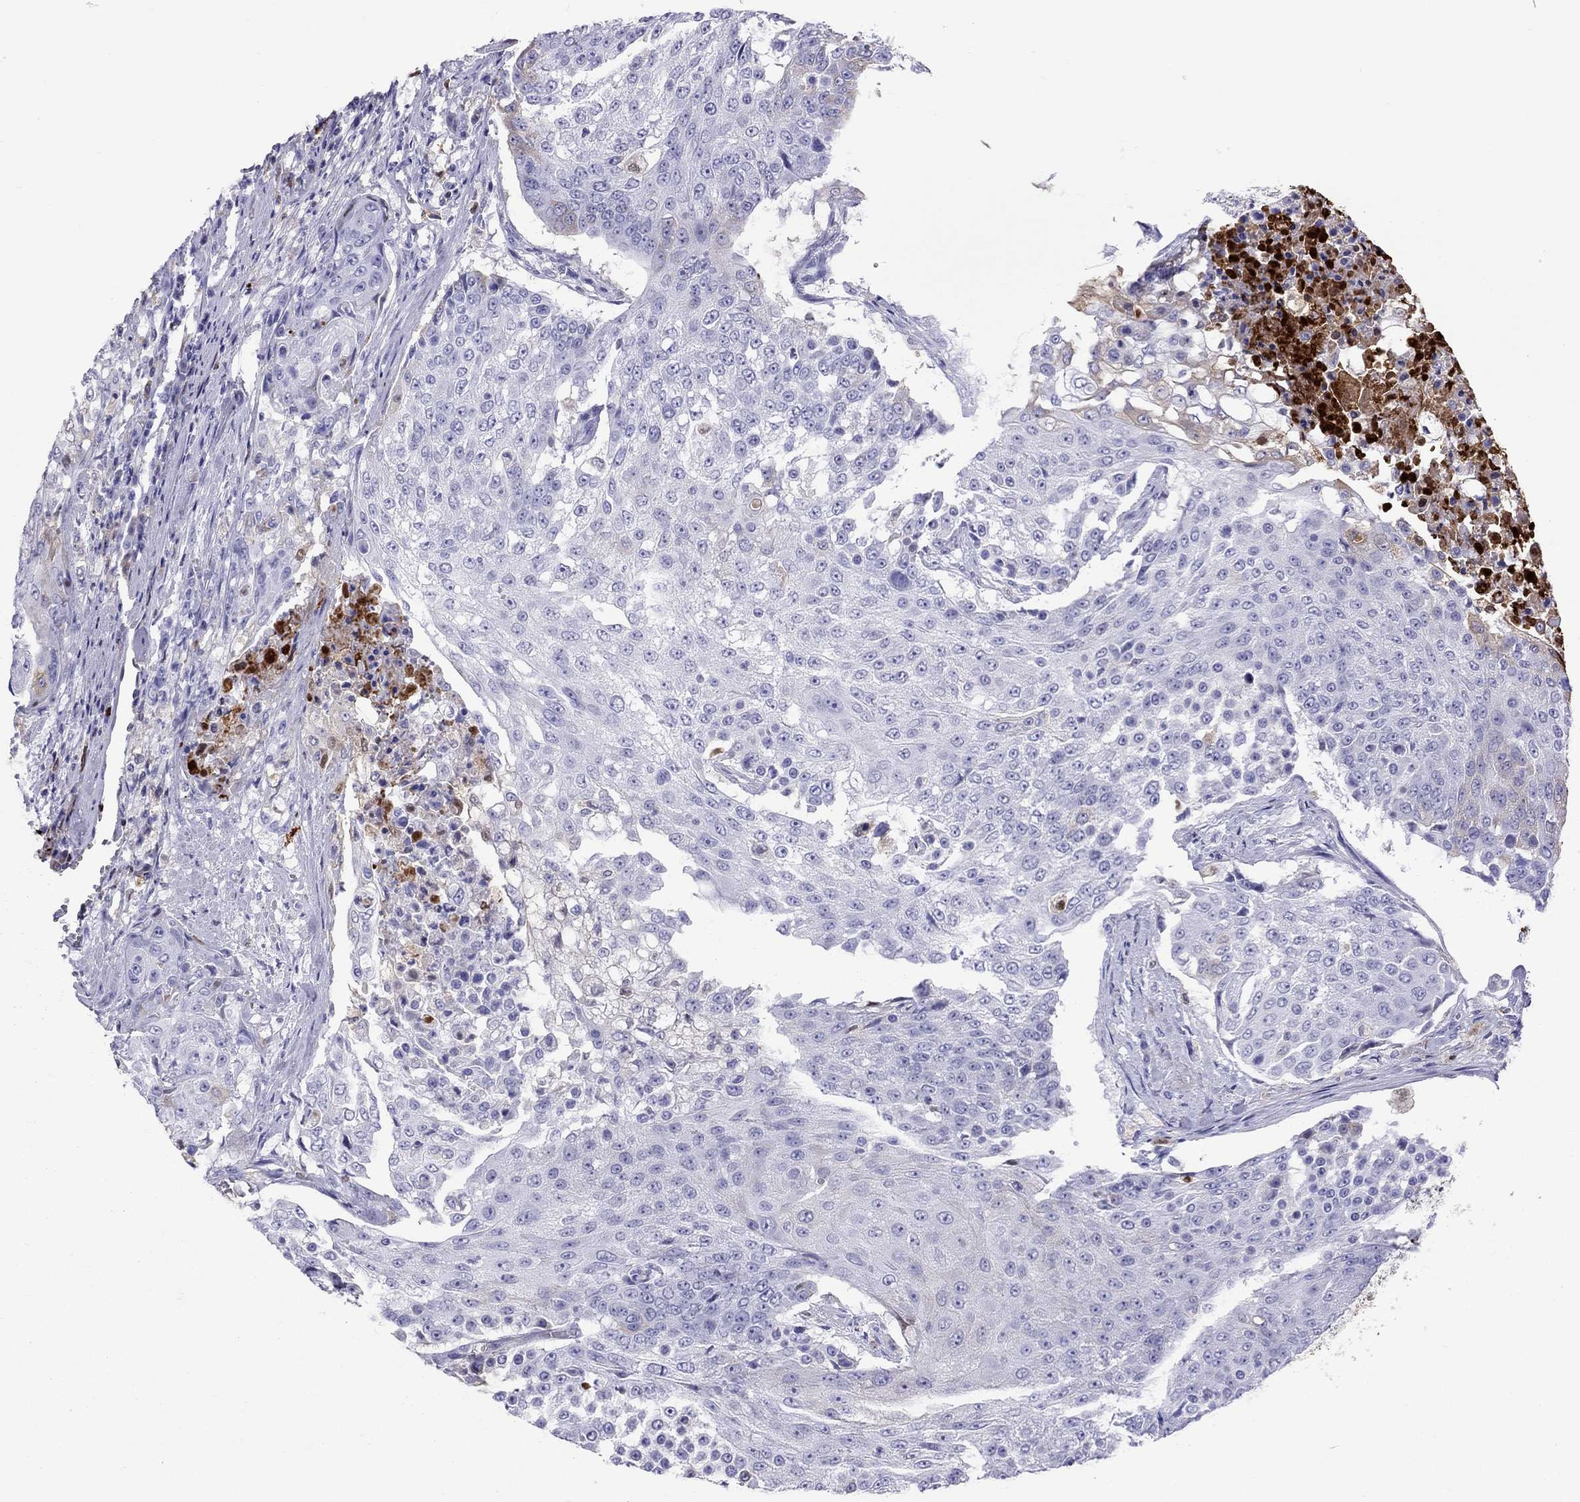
{"staining": {"intensity": "negative", "quantity": "none", "location": "none"}, "tissue": "urothelial cancer", "cell_type": "Tumor cells", "image_type": "cancer", "snomed": [{"axis": "morphology", "description": "Urothelial carcinoma, High grade"}, {"axis": "topography", "description": "Urinary bladder"}], "caption": "High magnification brightfield microscopy of high-grade urothelial carcinoma stained with DAB (3,3'-diaminobenzidine) (brown) and counterstained with hematoxylin (blue): tumor cells show no significant staining. (DAB (3,3'-diaminobenzidine) immunohistochemistry, high magnification).", "gene": "SERPINA3", "patient": {"sex": "female", "age": 63}}